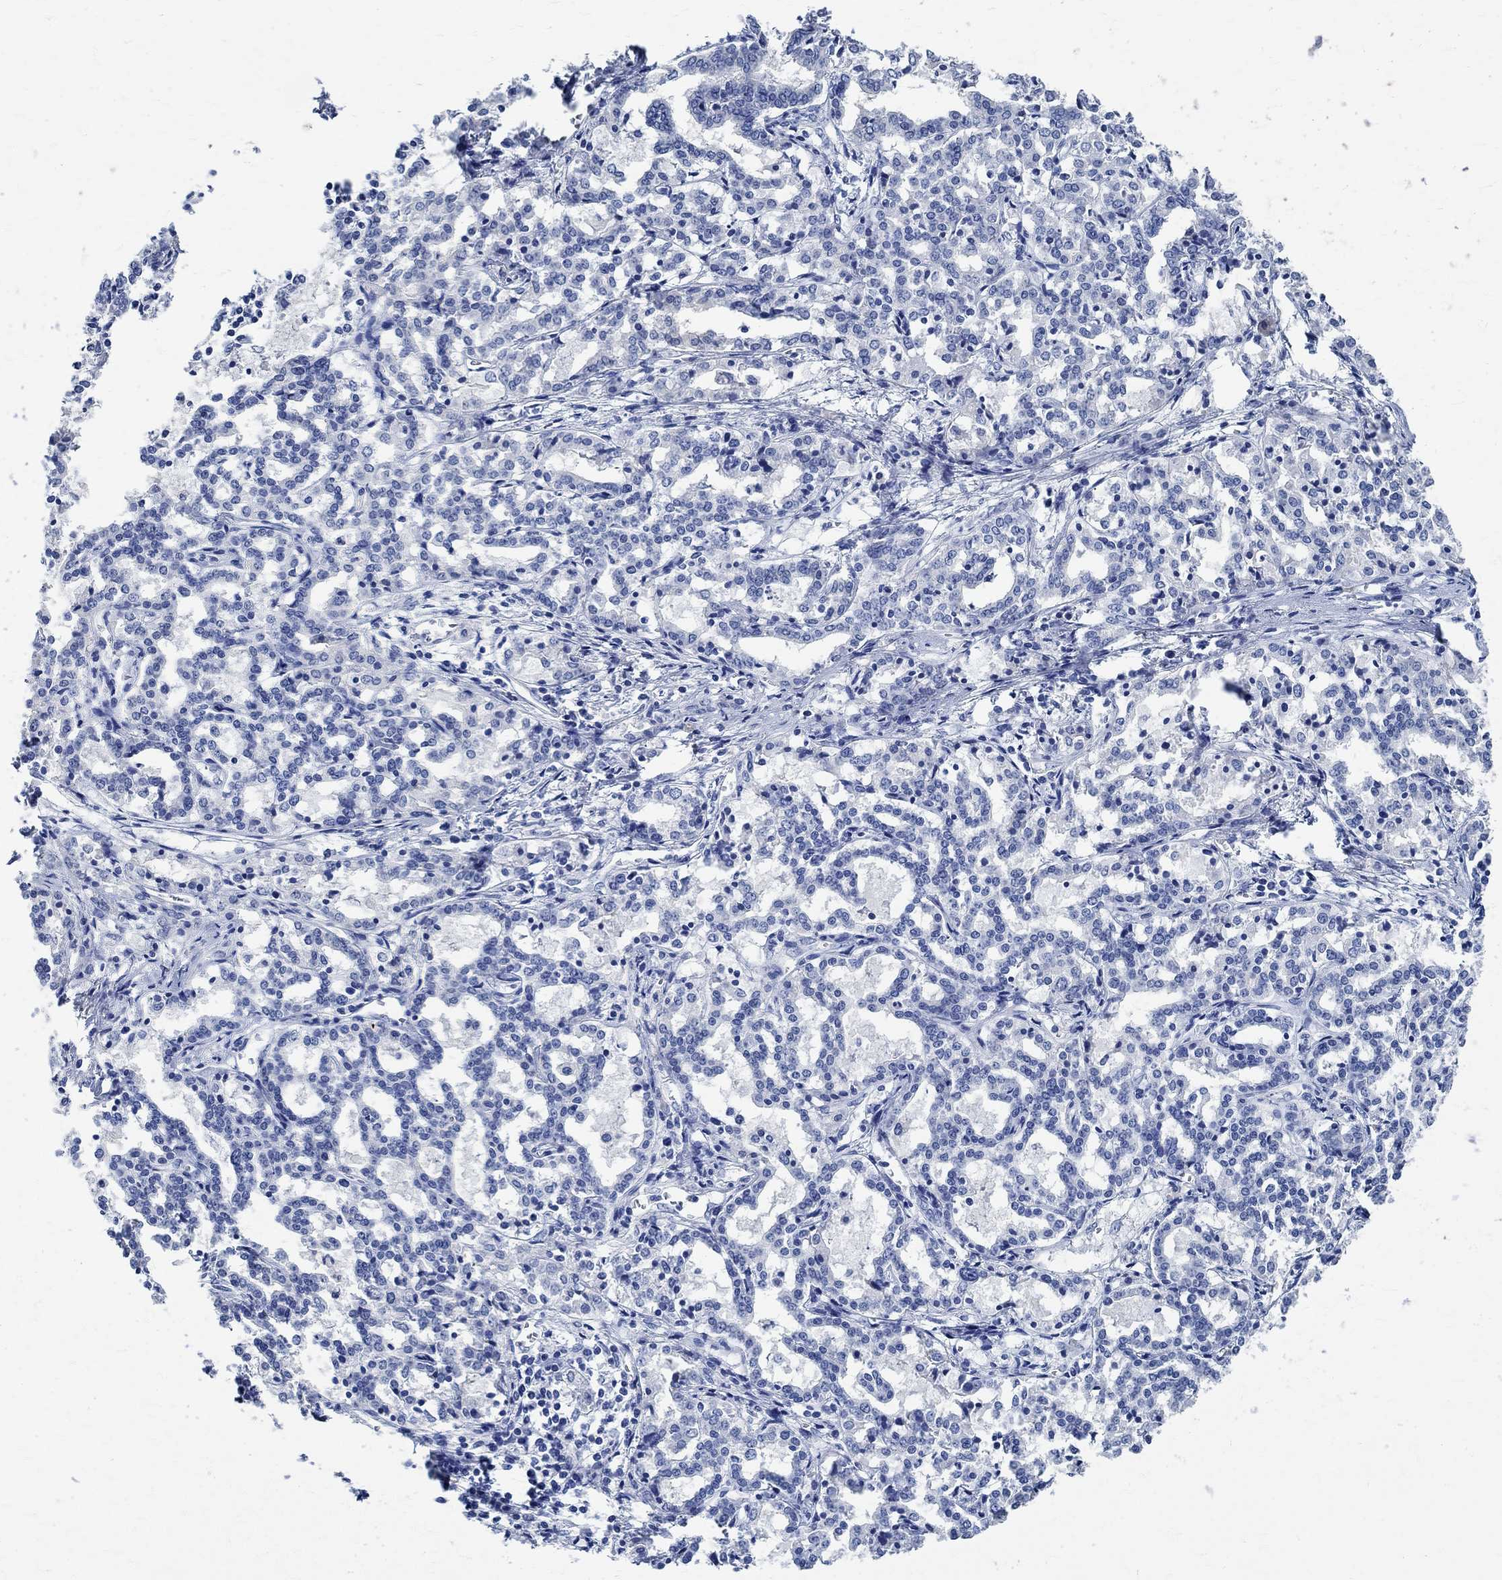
{"staining": {"intensity": "negative", "quantity": "none", "location": "none"}, "tissue": "liver cancer", "cell_type": "Tumor cells", "image_type": "cancer", "snomed": [{"axis": "morphology", "description": "Cholangiocarcinoma"}, {"axis": "topography", "description": "Liver"}], "caption": "Liver cholangiocarcinoma stained for a protein using immunohistochemistry exhibits no expression tumor cells.", "gene": "PRX", "patient": {"sex": "female", "age": 47}}